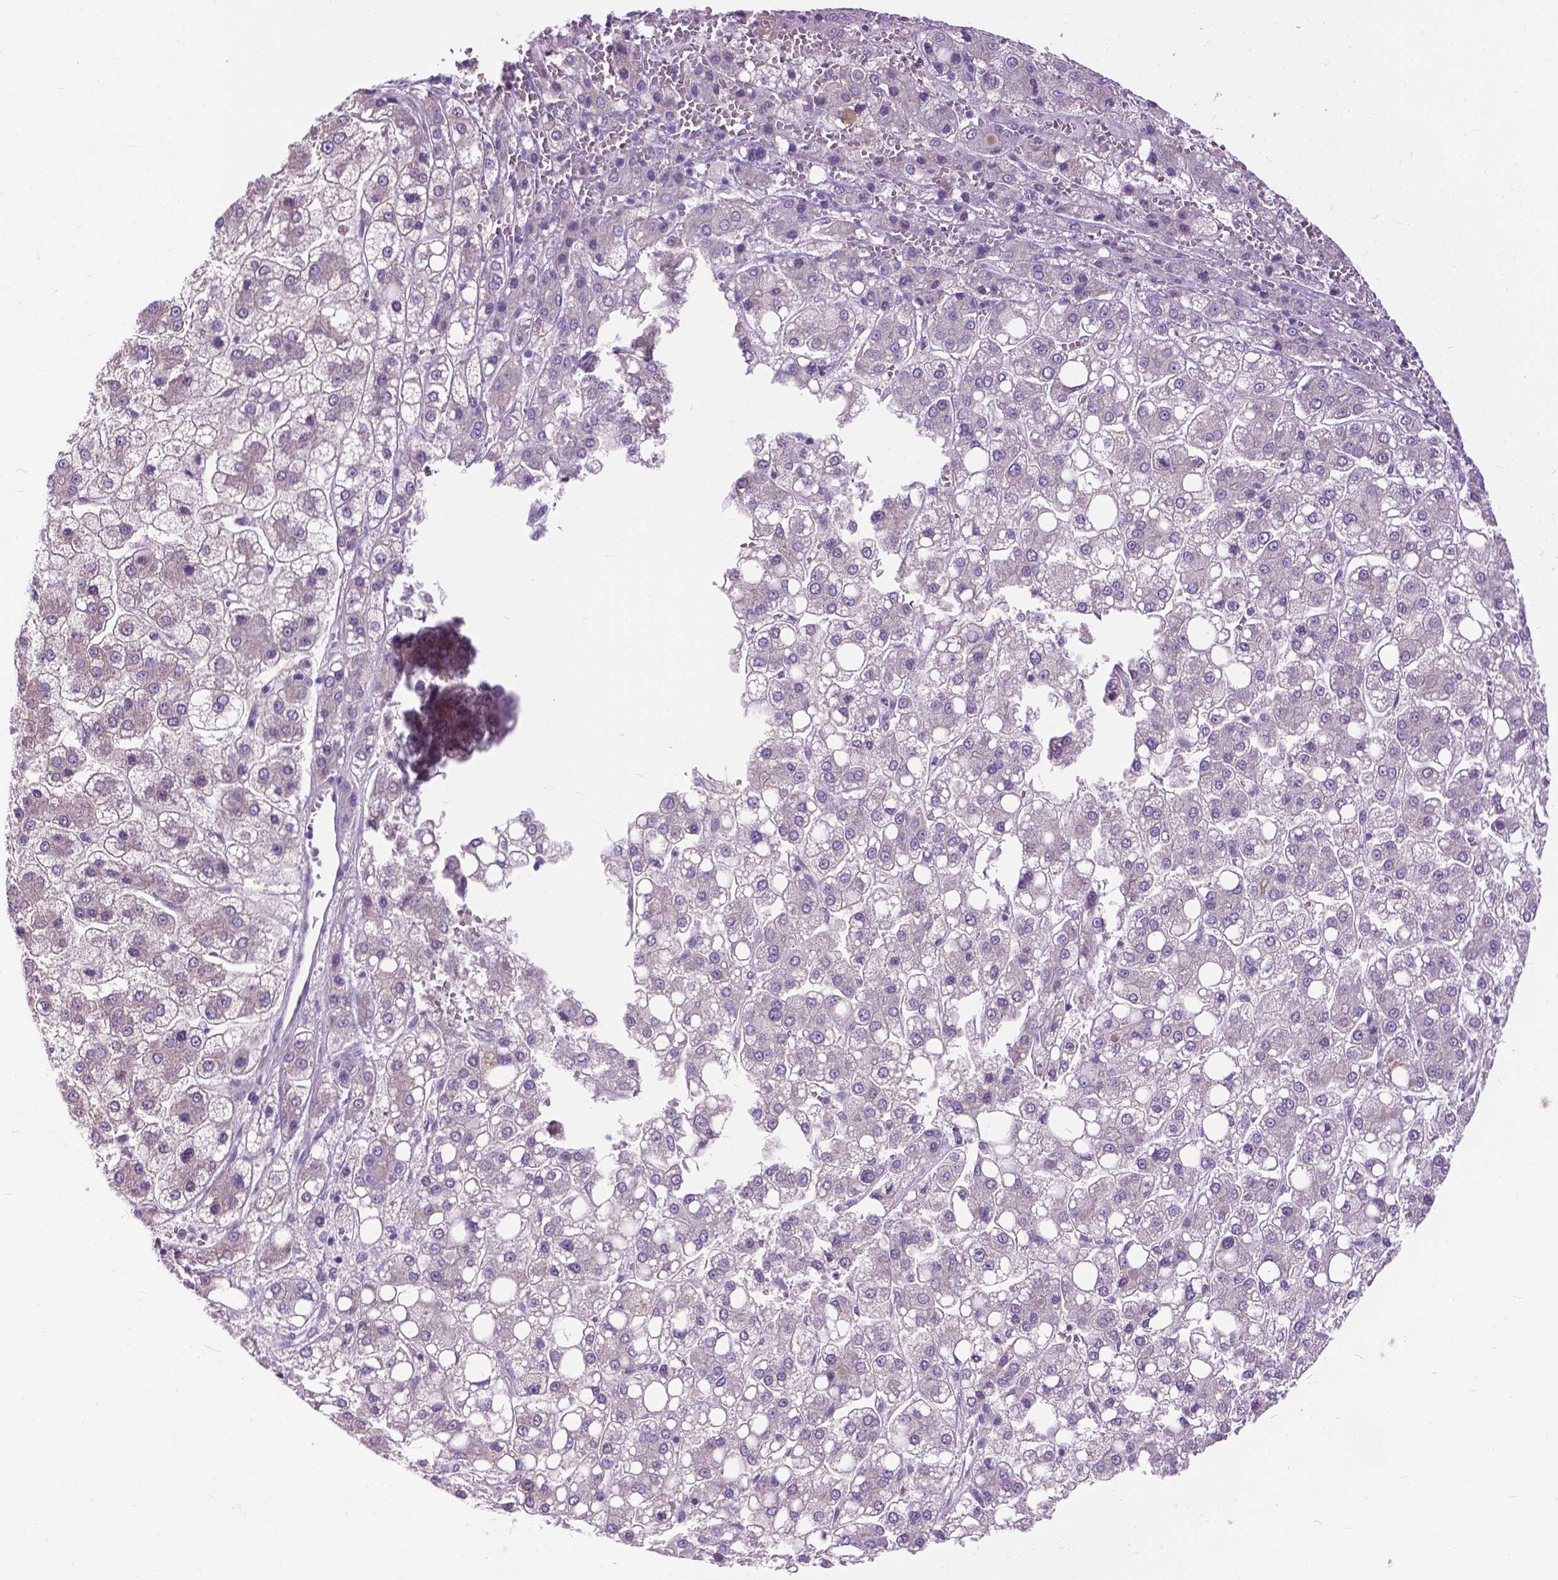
{"staining": {"intensity": "negative", "quantity": "none", "location": "none"}, "tissue": "liver cancer", "cell_type": "Tumor cells", "image_type": "cancer", "snomed": [{"axis": "morphology", "description": "Carcinoma, Hepatocellular, NOS"}, {"axis": "topography", "description": "Liver"}], "caption": "The immunohistochemistry (IHC) image has no significant staining in tumor cells of liver cancer (hepatocellular carcinoma) tissue.", "gene": "APCDD1L", "patient": {"sex": "male", "age": 73}}